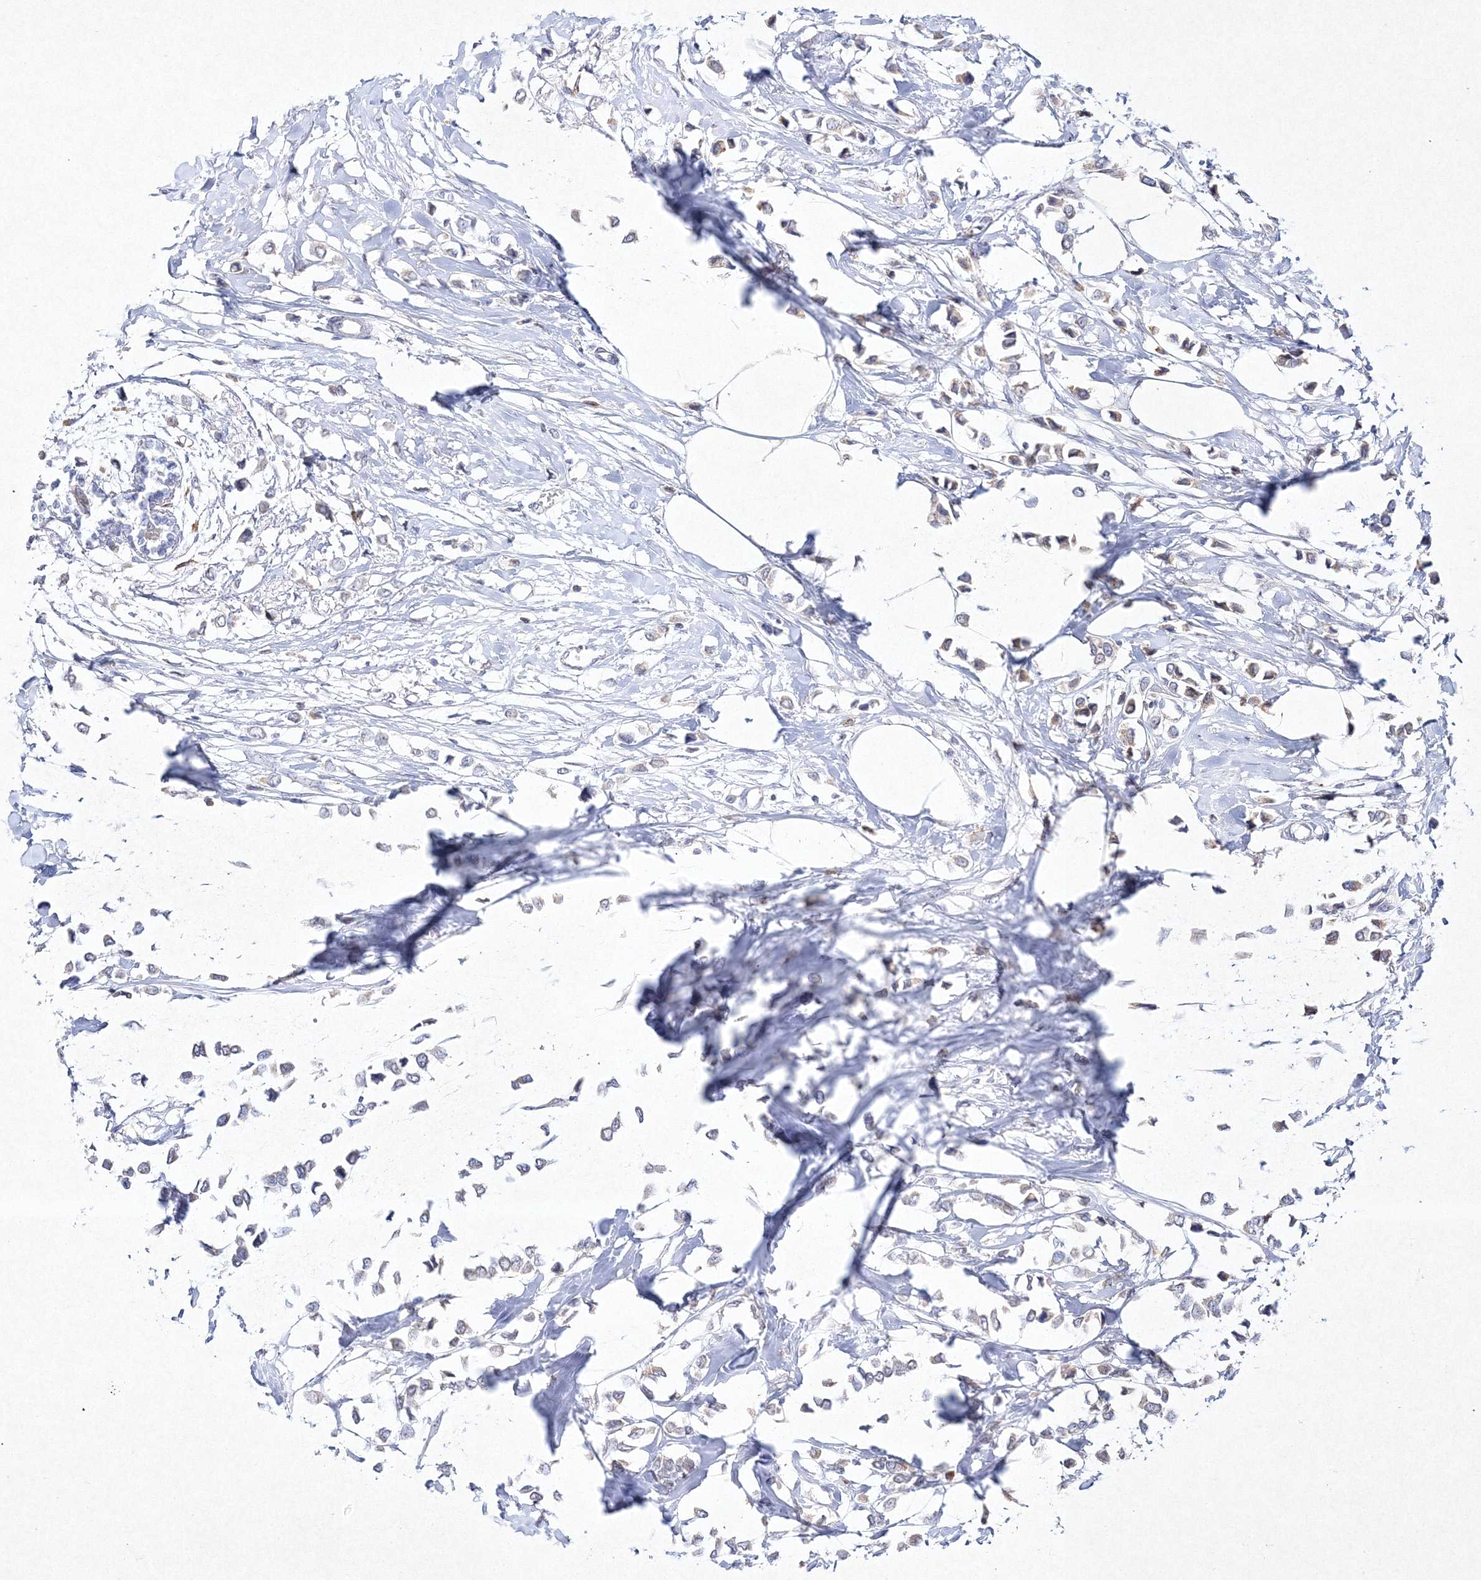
{"staining": {"intensity": "negative", "quantity": "none", "location": "none"}, "tissue": "breast cancer", "cell_type": "Tumor cells", "image_type": "cancer", "snomed": [{"axis": "morphology", "description": "Lobular carcinoma"}, {"axis": "topography", "description": "Breast"}], "caption": "DAB immunohistochemical staining of human breast cancer displays no significant staining in tumor cells.", "gene": "HCST", "patient": {"sex": "female", "age": 51}}